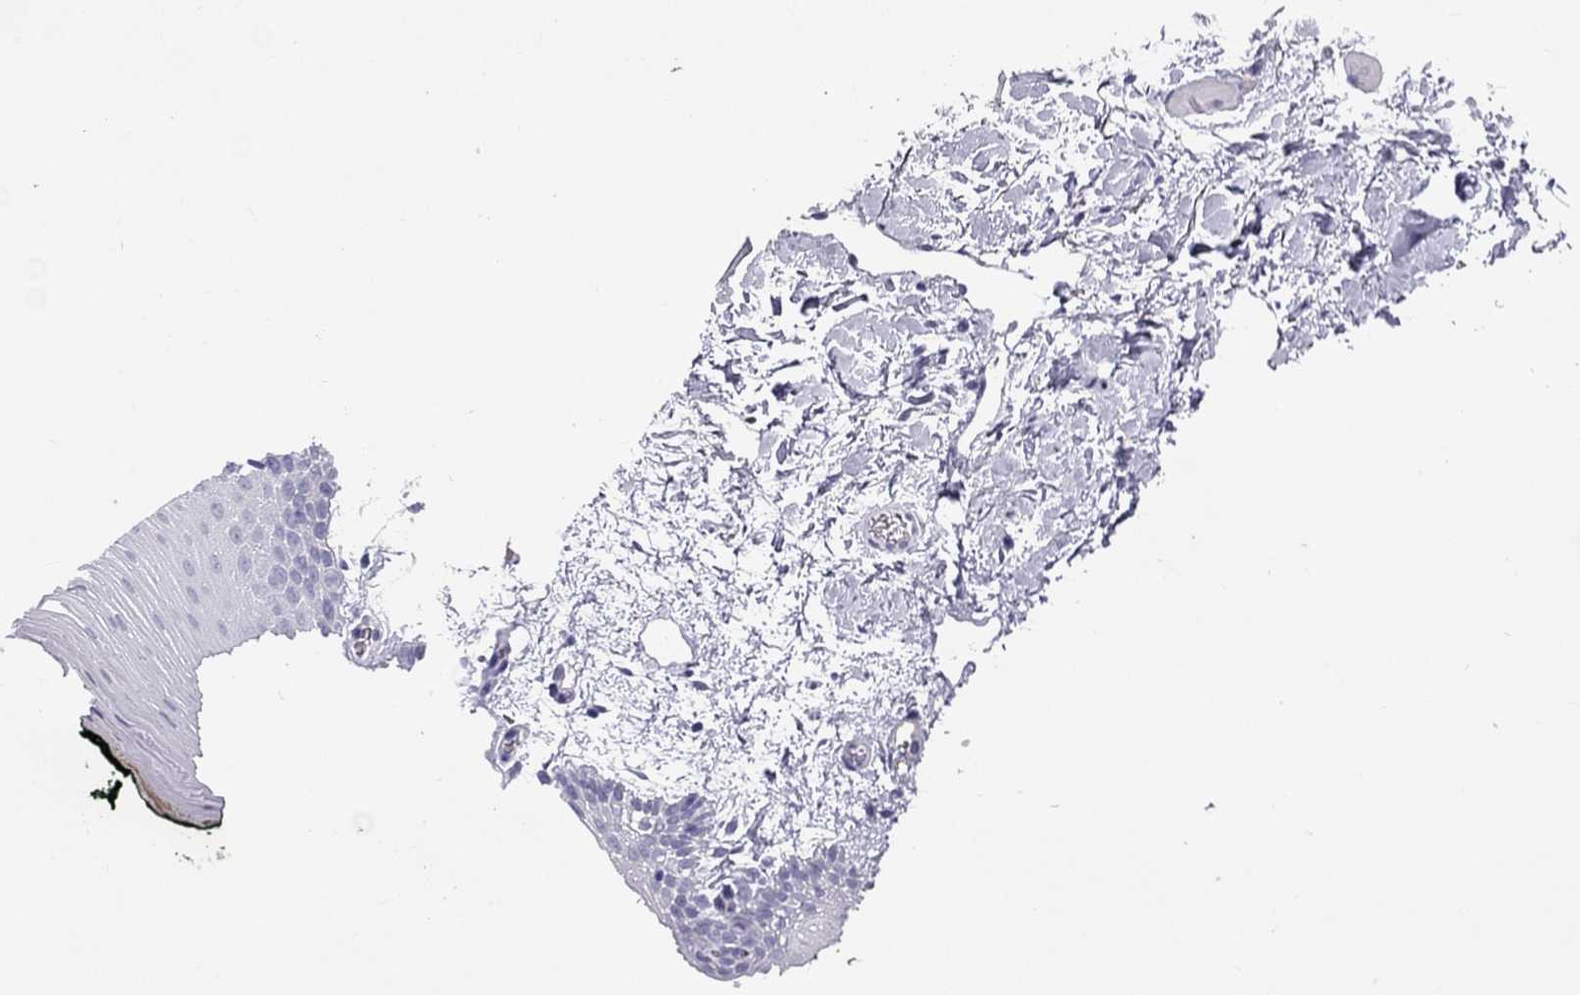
{"staining": {"intensity": "negative", "quantity": "none", "location": "none"}, "tissue": "oral mucosa", "cell_type": "Squamous epithelial cells", "image_type": "normal", "snomed": [{"axis": "morphology", "description": "Normal tissue, NOS"}, {"axis": "topography", "description": "Oral tissue"}, {"axis": "topography", "description": "Head-Neck"}], "caption": "Human oral mucosa stained for a protein using immunohistochemistry shows no expression in squamous epithelial cells.", "gene": "GJA8", "patient": {"sex": "male", "age": 65}}